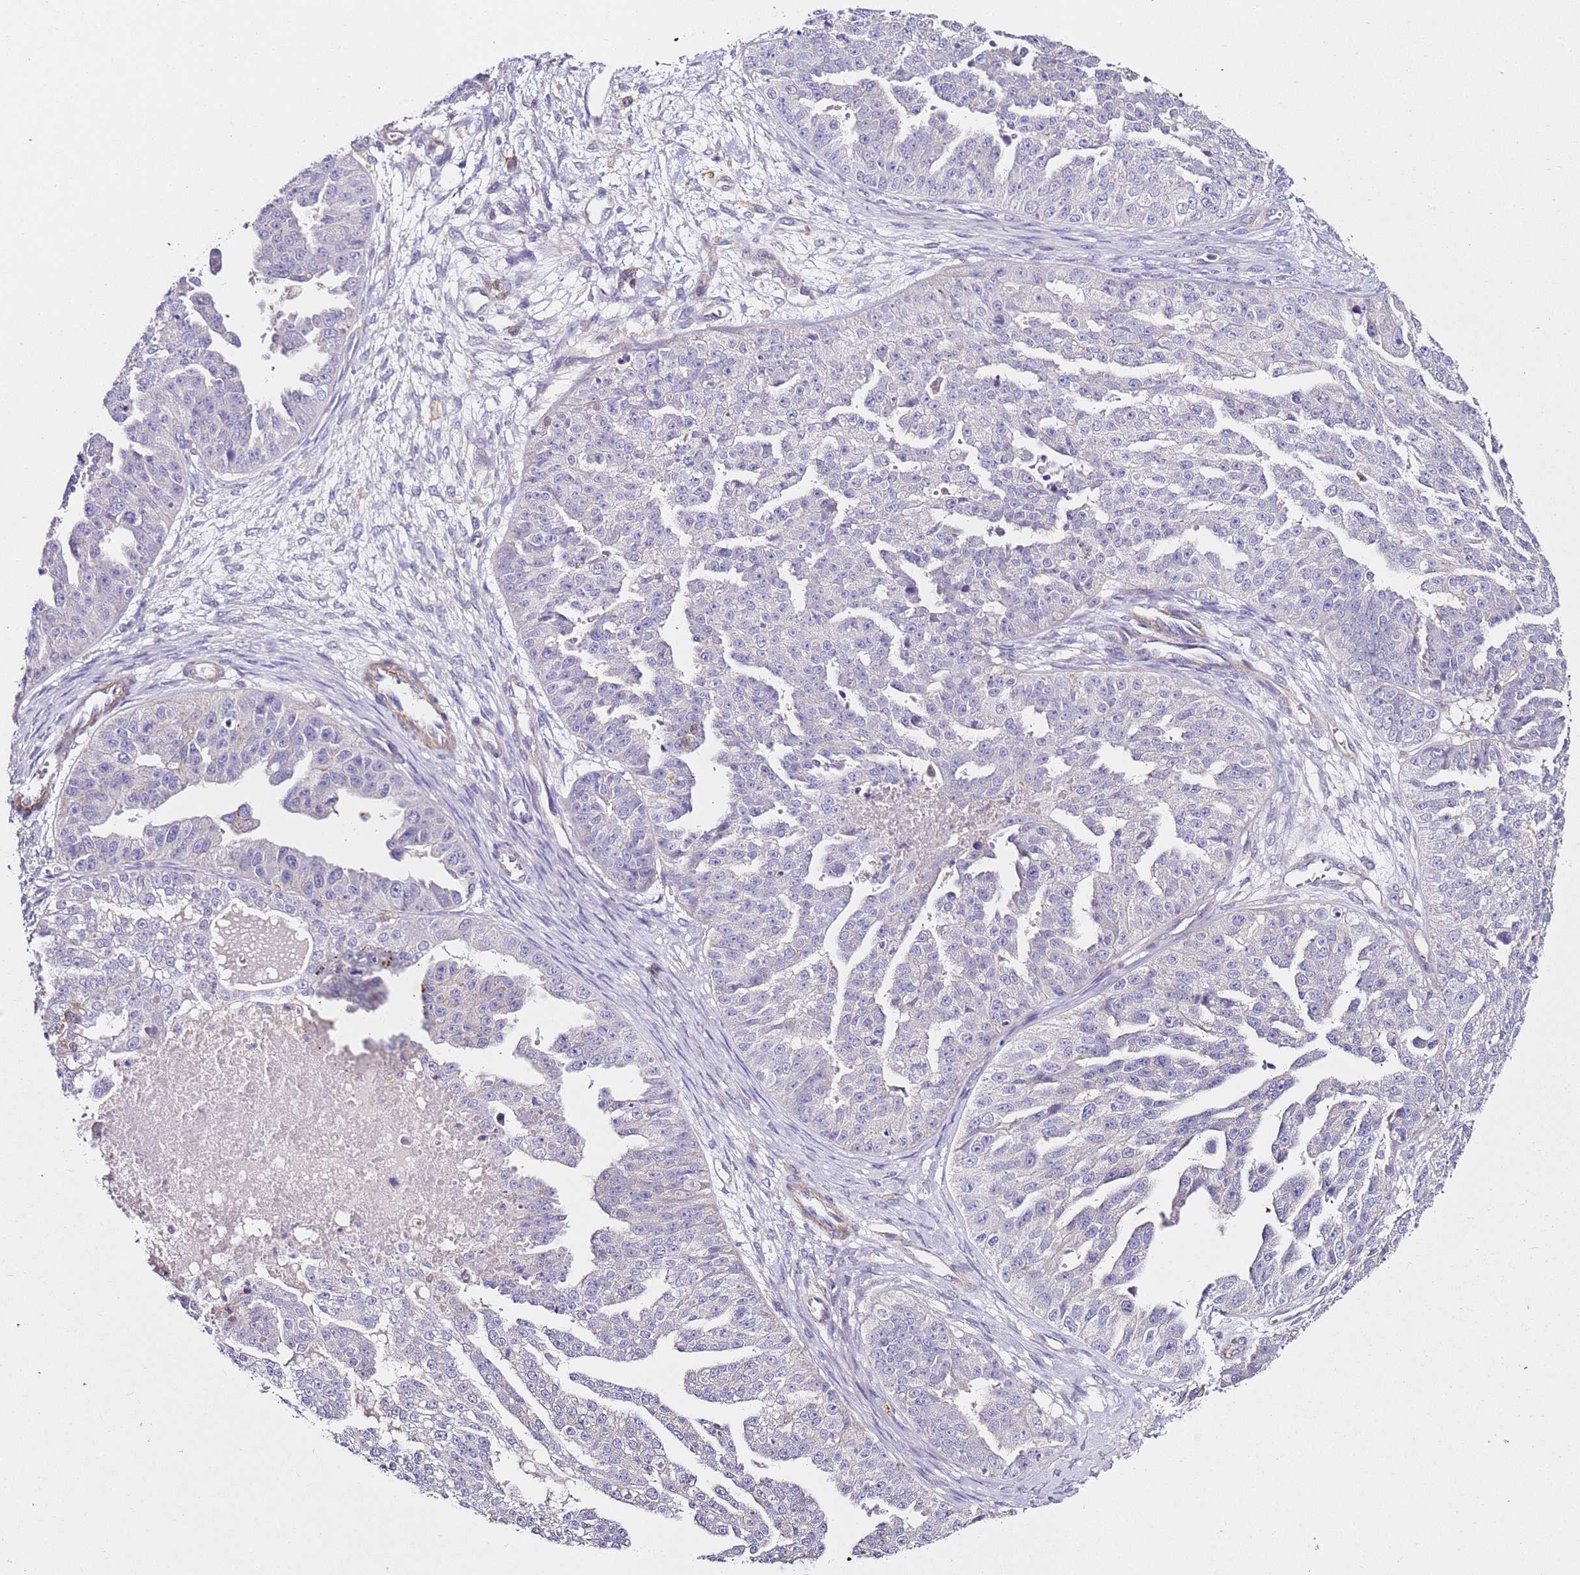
{"staining": {"intensity": "negative", "quantity": "none", "location": "none"}, "tissue": "ovarian cancer", "cell_type": "Tumor cells", "image_type": "cancer", "snomed": [{"axis": "morphology", "description": "Cystadenocarcinoma, serous, NOS"}, {"axis": "topography", "description": "Ovary"}], "caption": "Serous cystadenocarcinoma (ovarian) was stained to show a protein in brown. There is no significant staining in tumor cells. (IHC, brightfield microscopy, high magnification).", "gene": "ZNF671", "patient": {"sex": "female", "age": 58}}